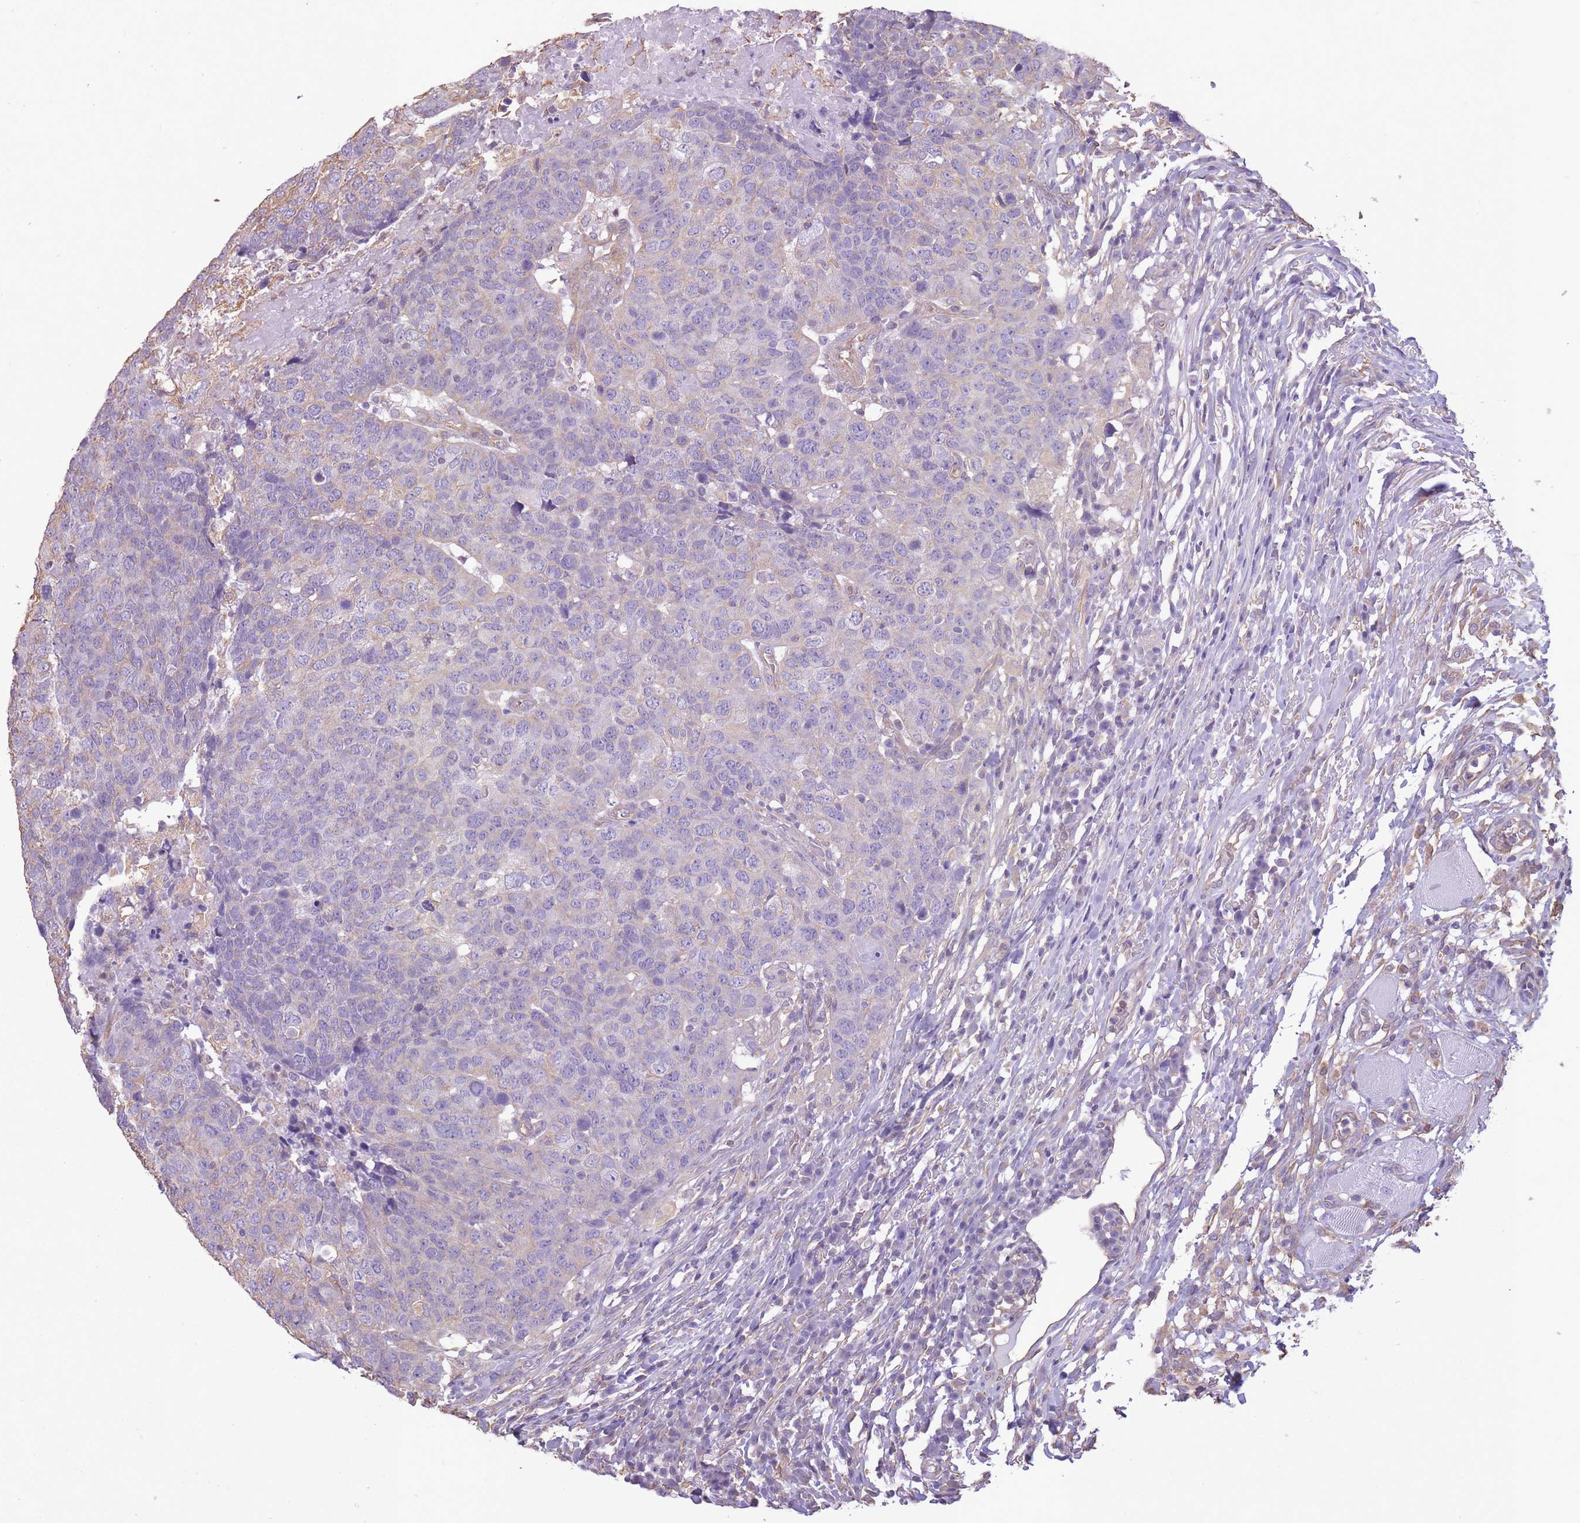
{"staining": {"intensity": "negative", "quantity": "none", "location": "none"}, "tissue": "head and neck cancer", "cell_type": "Tumor cells", "image_type": "cancer", "snomed": [{"axis": "morphology", "description": "Normal tissue, NOS"}, {"axis": "morphology", "description": "Squamous cell carcinoma, NOS"}, {"axis": "topography", "description": "Skeletal muscle"}, {"axis": "topography", "description": "Vascular tissue"}, {"axis": "topography", "description": "Peripheral nerve tissue"}, {"axis": "topography", "description": "Head-Neck"}], "caption": "Tumor cells are negative for brown protein staining in squamous cell carcinoma (head and neck).", "gene": "ADD1", "patient": {"sex": "male", "age": 66}}